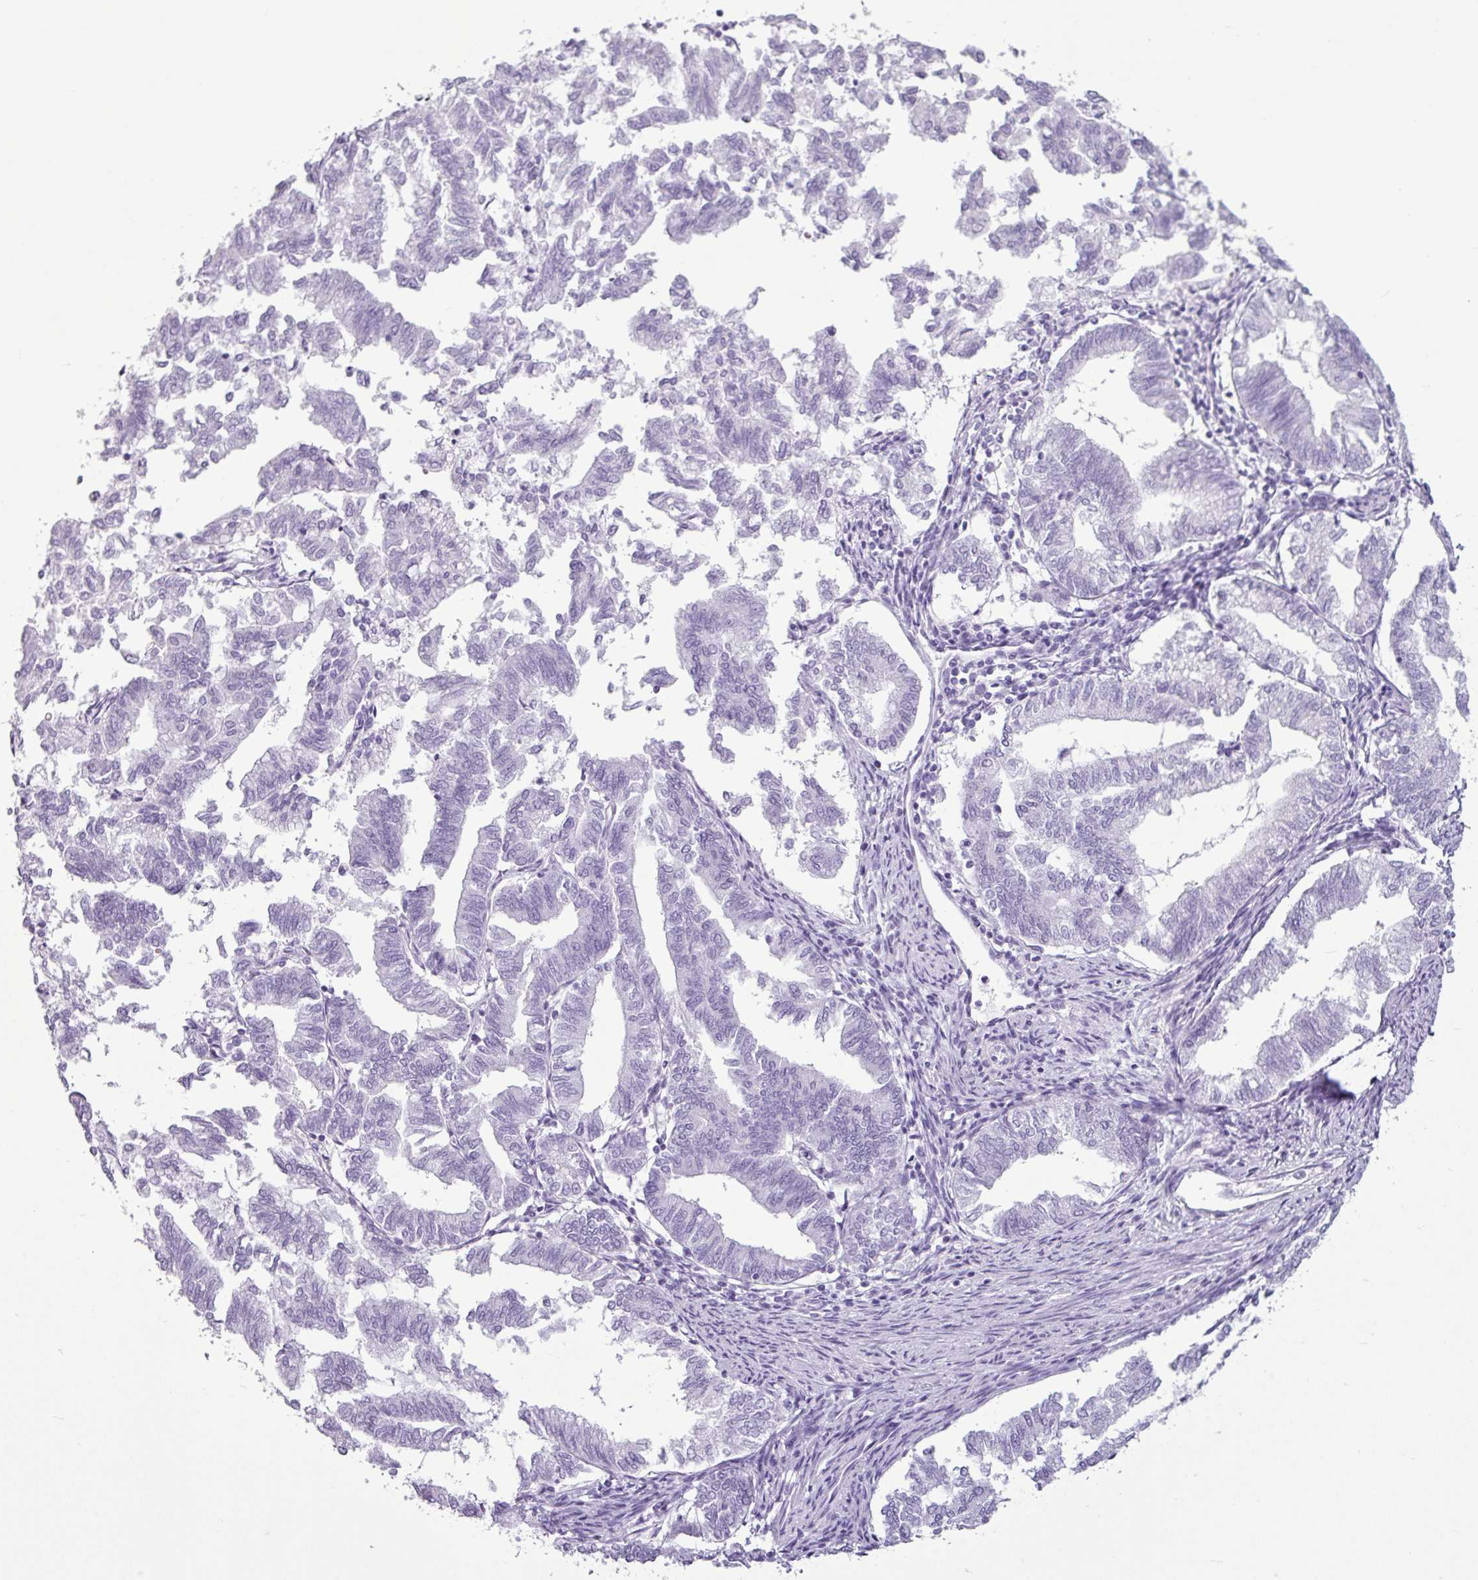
{"staining": {"intensity": "negative", "quantity": "none", "location": "none"}, "tissue": "endometrial cancer", "cell_type": "Tumor cells", "image_type": "cancer", "snomed": [{"axis": "morphology", "description": "Adenocarcinoma, NOS"}, {"axis": "topography", "description": "Endometrium"}], "caption": "A histopathology image of human endometrial cancer (adenocarcinoma) is negative for staining in tumor cells. The staining is performed using DAB (3,3'-diaminobenzidine) brown chromogen with nuclei counter-stained in using hematoxylin.", "gene": "AMY1B", "patient": {"sex": "female", "age": 79}}